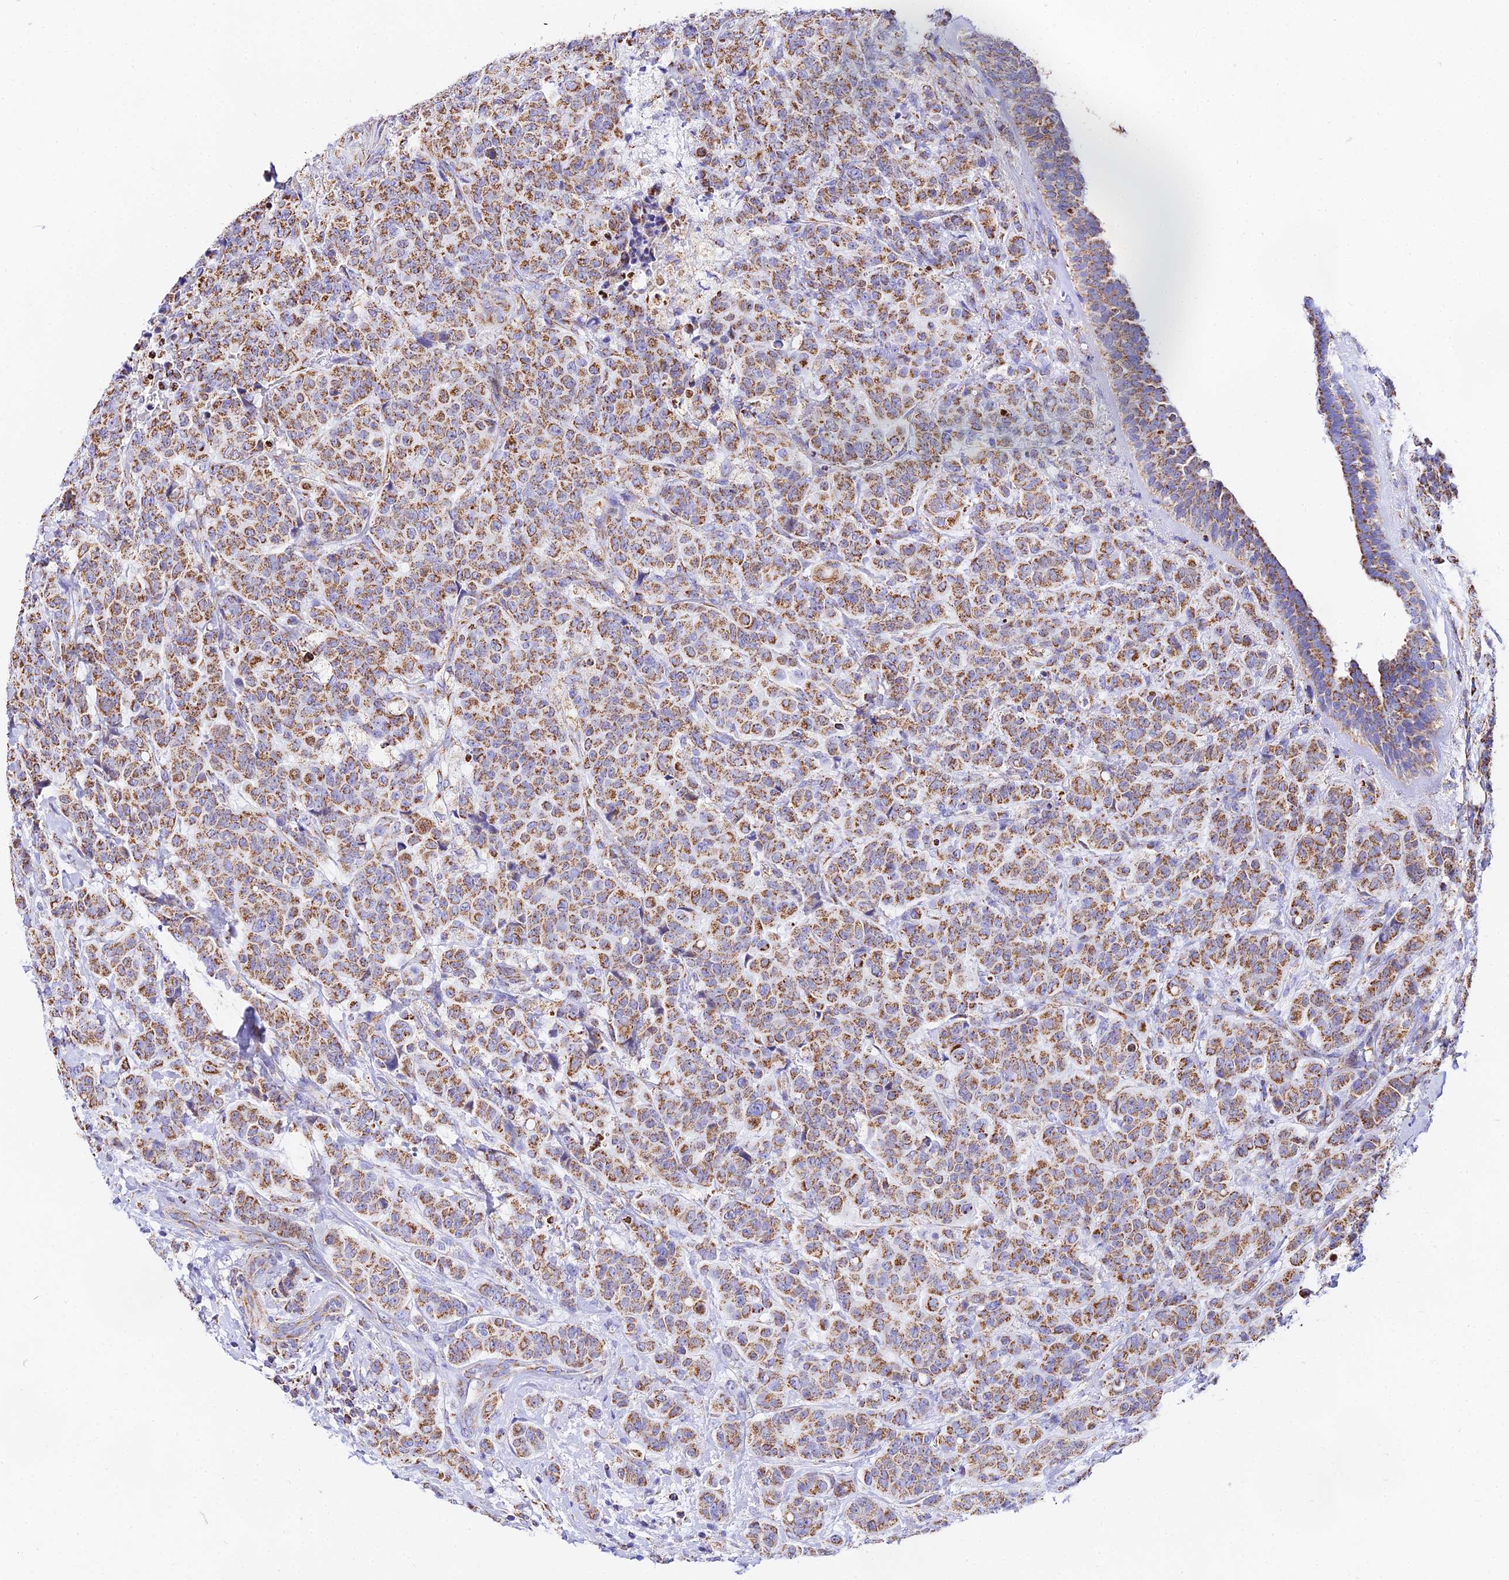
{"staining": {"intensity": "moderate", "quantity": ">75%", "location": "cytoplasmic/membranous"}, "tissue": "breast cancer", "cell_type": "Tumor cells", "image_type": "cancer", "snomed": [{"axis": "morphology", "description": "Duct carcinoma"}, {"axis": "topography", "description": "Breast"}], "caption": "Intraductal carcinoma (breast) tissue displays moderate cytoplasmic/membranous expression in approximately >75% of tumor cells, visualized by immunohistochemistry.", "gene": "ATP5PD", "patient": {"sex": "female", "age": 40}}